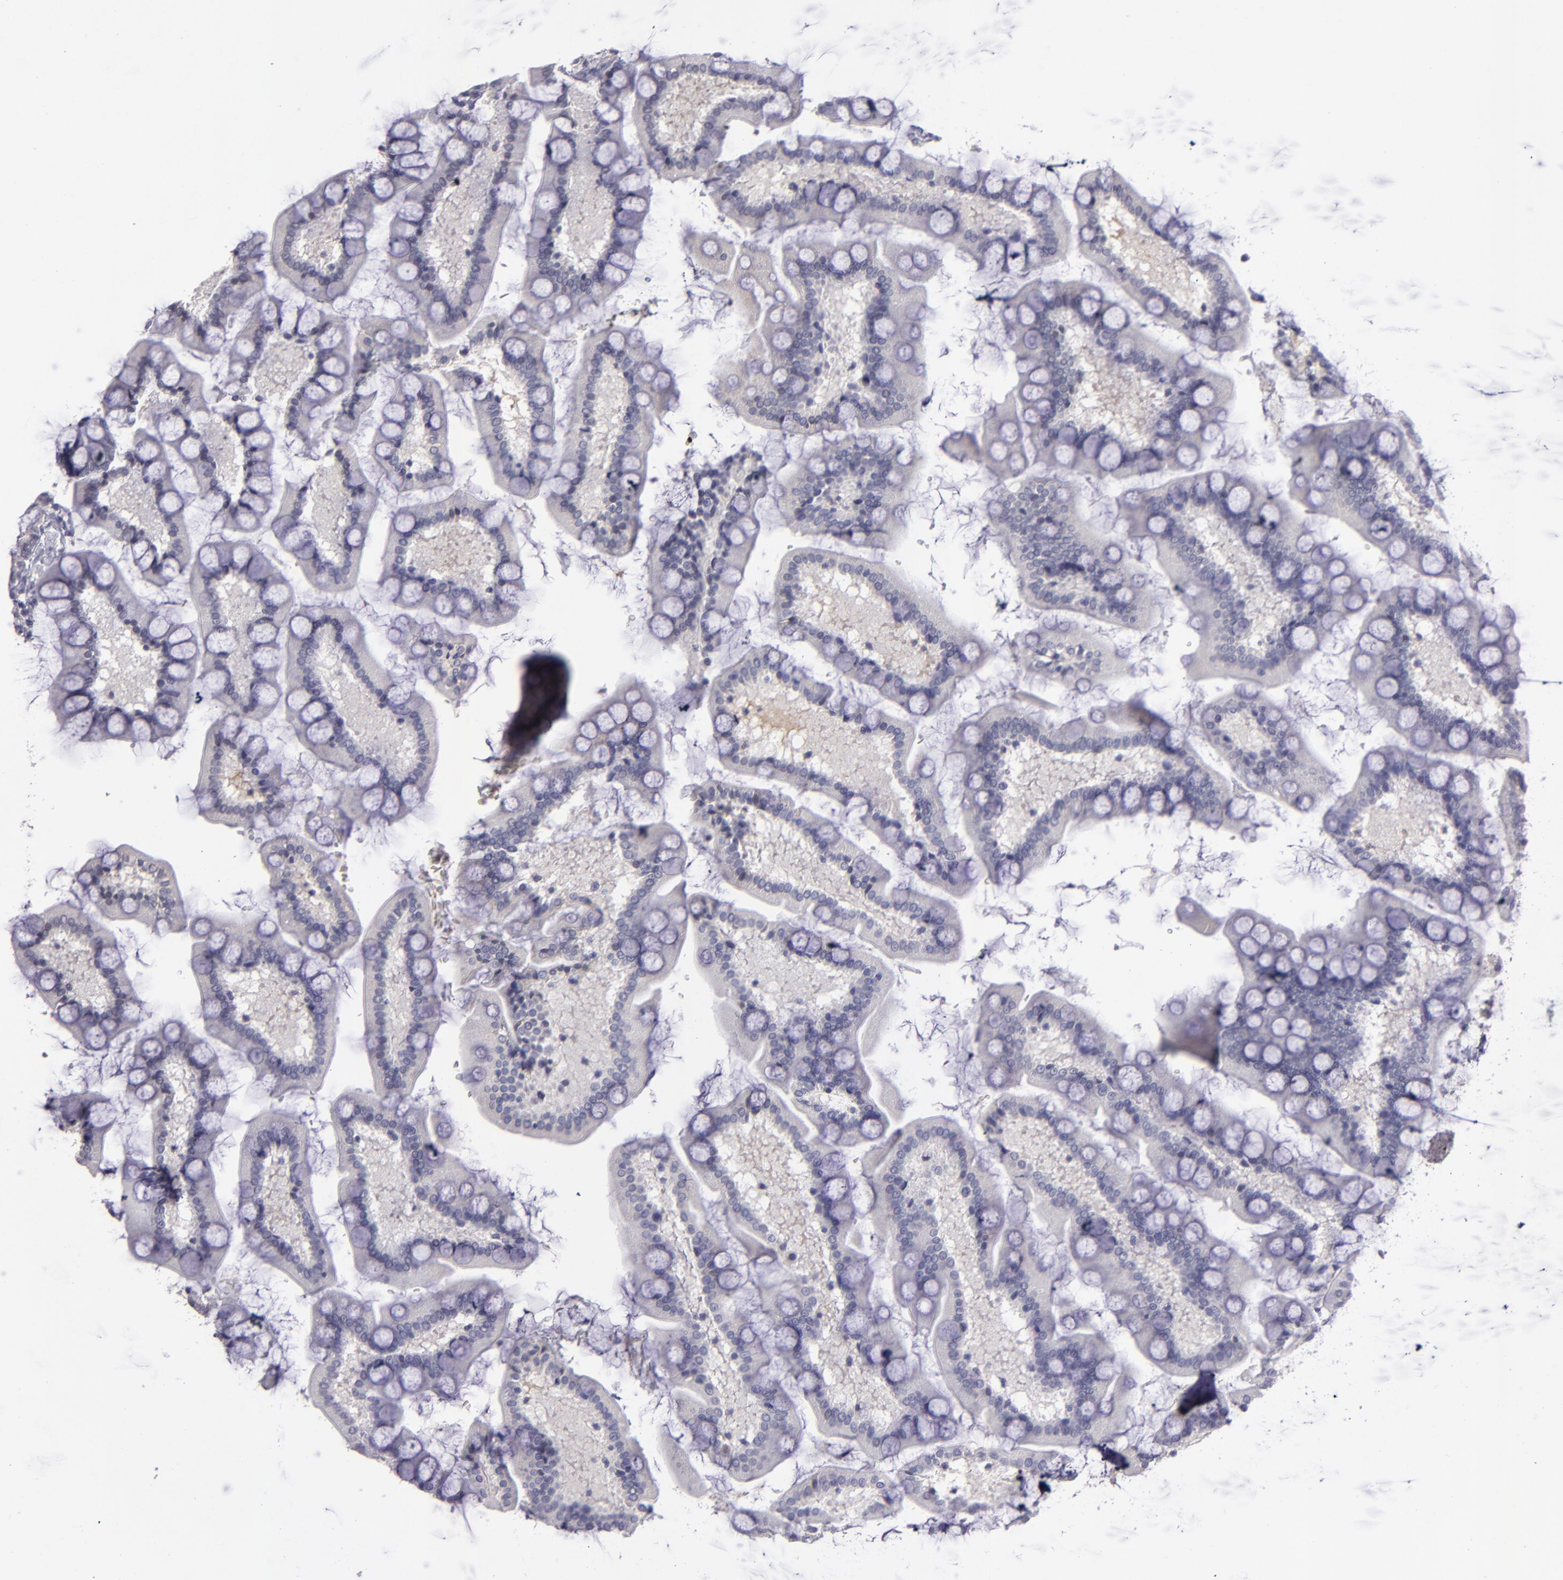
{"staining": {"intensity": "negative", "quantity": "none", "location": "none"}, "tissue": "small intestine", "cell_type": "Glandular cells", "image_type": "normal", "snomed": [{"axis": "morphology", "description": "Normal tissue, NOS"}, {"axis": "topography", "description": "Small intestine"}], "caption": "This is a photomicrograph of immunohistochemistry staining of normal small intestine, which shows no expression in glandular cells. (Immunohistochemistry (ihc), brightfield microscopy, high magnification).", "gene": "MASP1", "patient": {"sex": "male", "age": 41}}